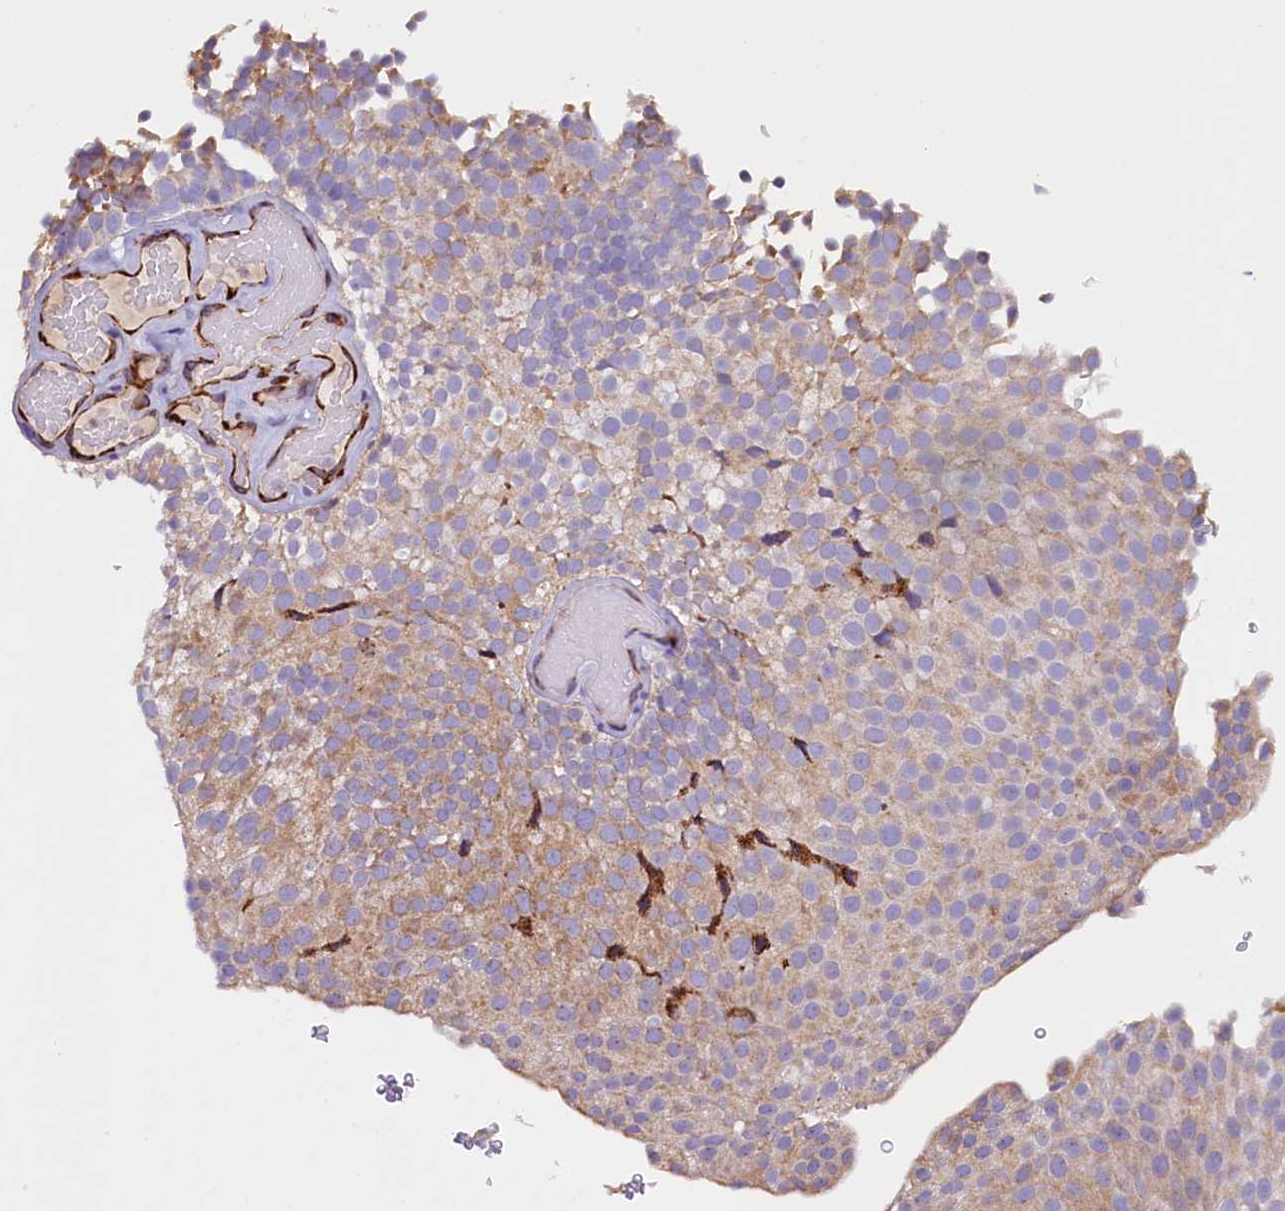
{"staining": {"intensity": "weak", "quantity": "25%-75%", "location": "cytoplasmic/membranous"}, "tissue": "urothelial cancer", "cell_type": "Tumor cells", "image_type": "cancer", "snomed": [{"axis": "morphology", "description": "Urothelial carcinoma, Low grade"}, {"axis": "topography", "description": "Urinary bladder"}], "caption": "Protein expression analysis of human urothelial cancer reveals weak cytoplasmic/membranous expression in about 25%-75% of tumor cells. (IHC, brightfield microscopy, high magnification).", "gene": "CAPS2", "patient": {"sex": "male", "age": 78}}